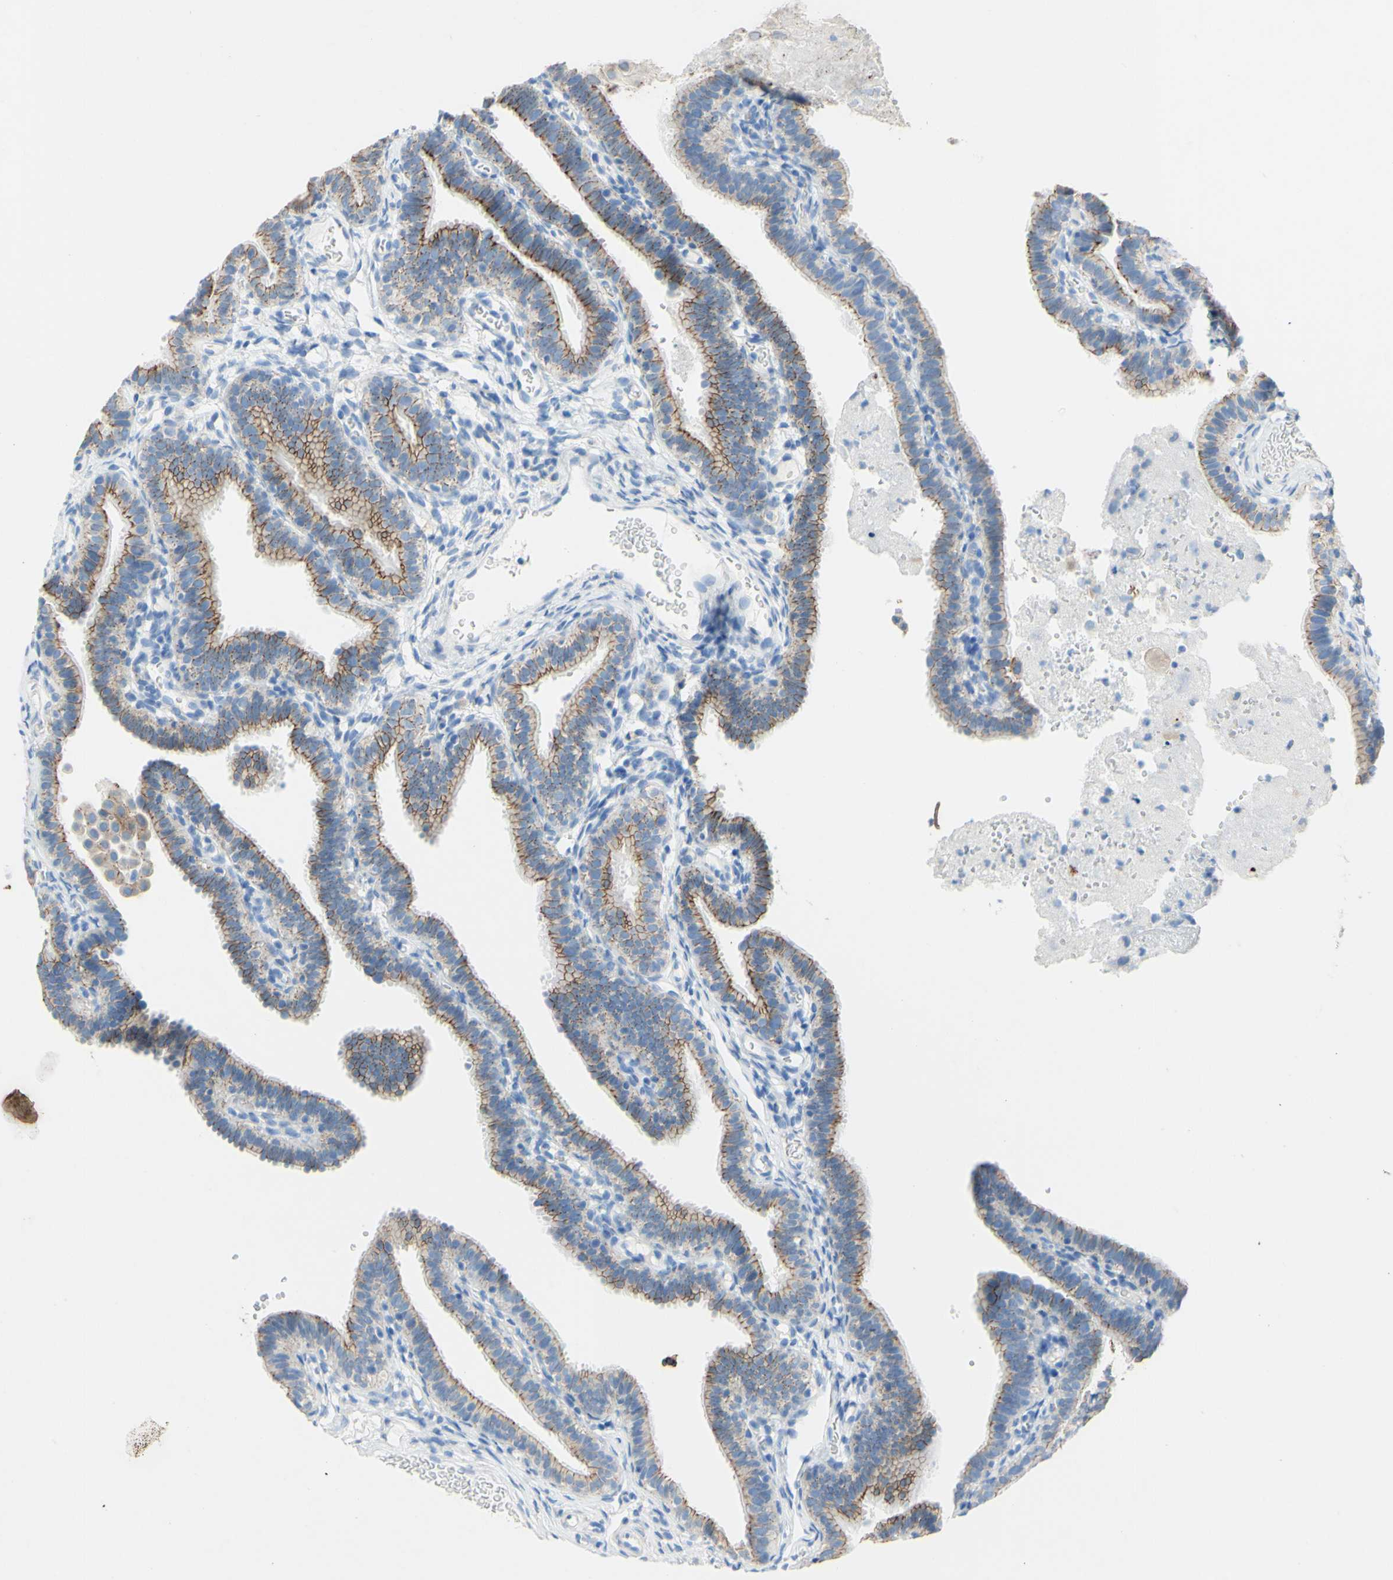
{"staining": {"intensity": "moderate", "quantity": ">75%", "location": "cytoplasmic/membranous"}, "tissue": "fallopian tube", "cell_type": "Glandular cells", "image_type": "normal", "snomed": [{"axis": "morphology", "description": "Normal tissue, NOS"}, {"axis": "topography", "description": "Fallopian tube"}, {"axis": "topography", "description": "Placenta"}], "caption": "Protein expression by immunohistochemistry reveals moderate cytoplasmic/membranous staining in approximately >75% of glandular cells in benign fallopian tube.", "gene": "DSC2", "patient": {"sex": "female", "age": 34}}